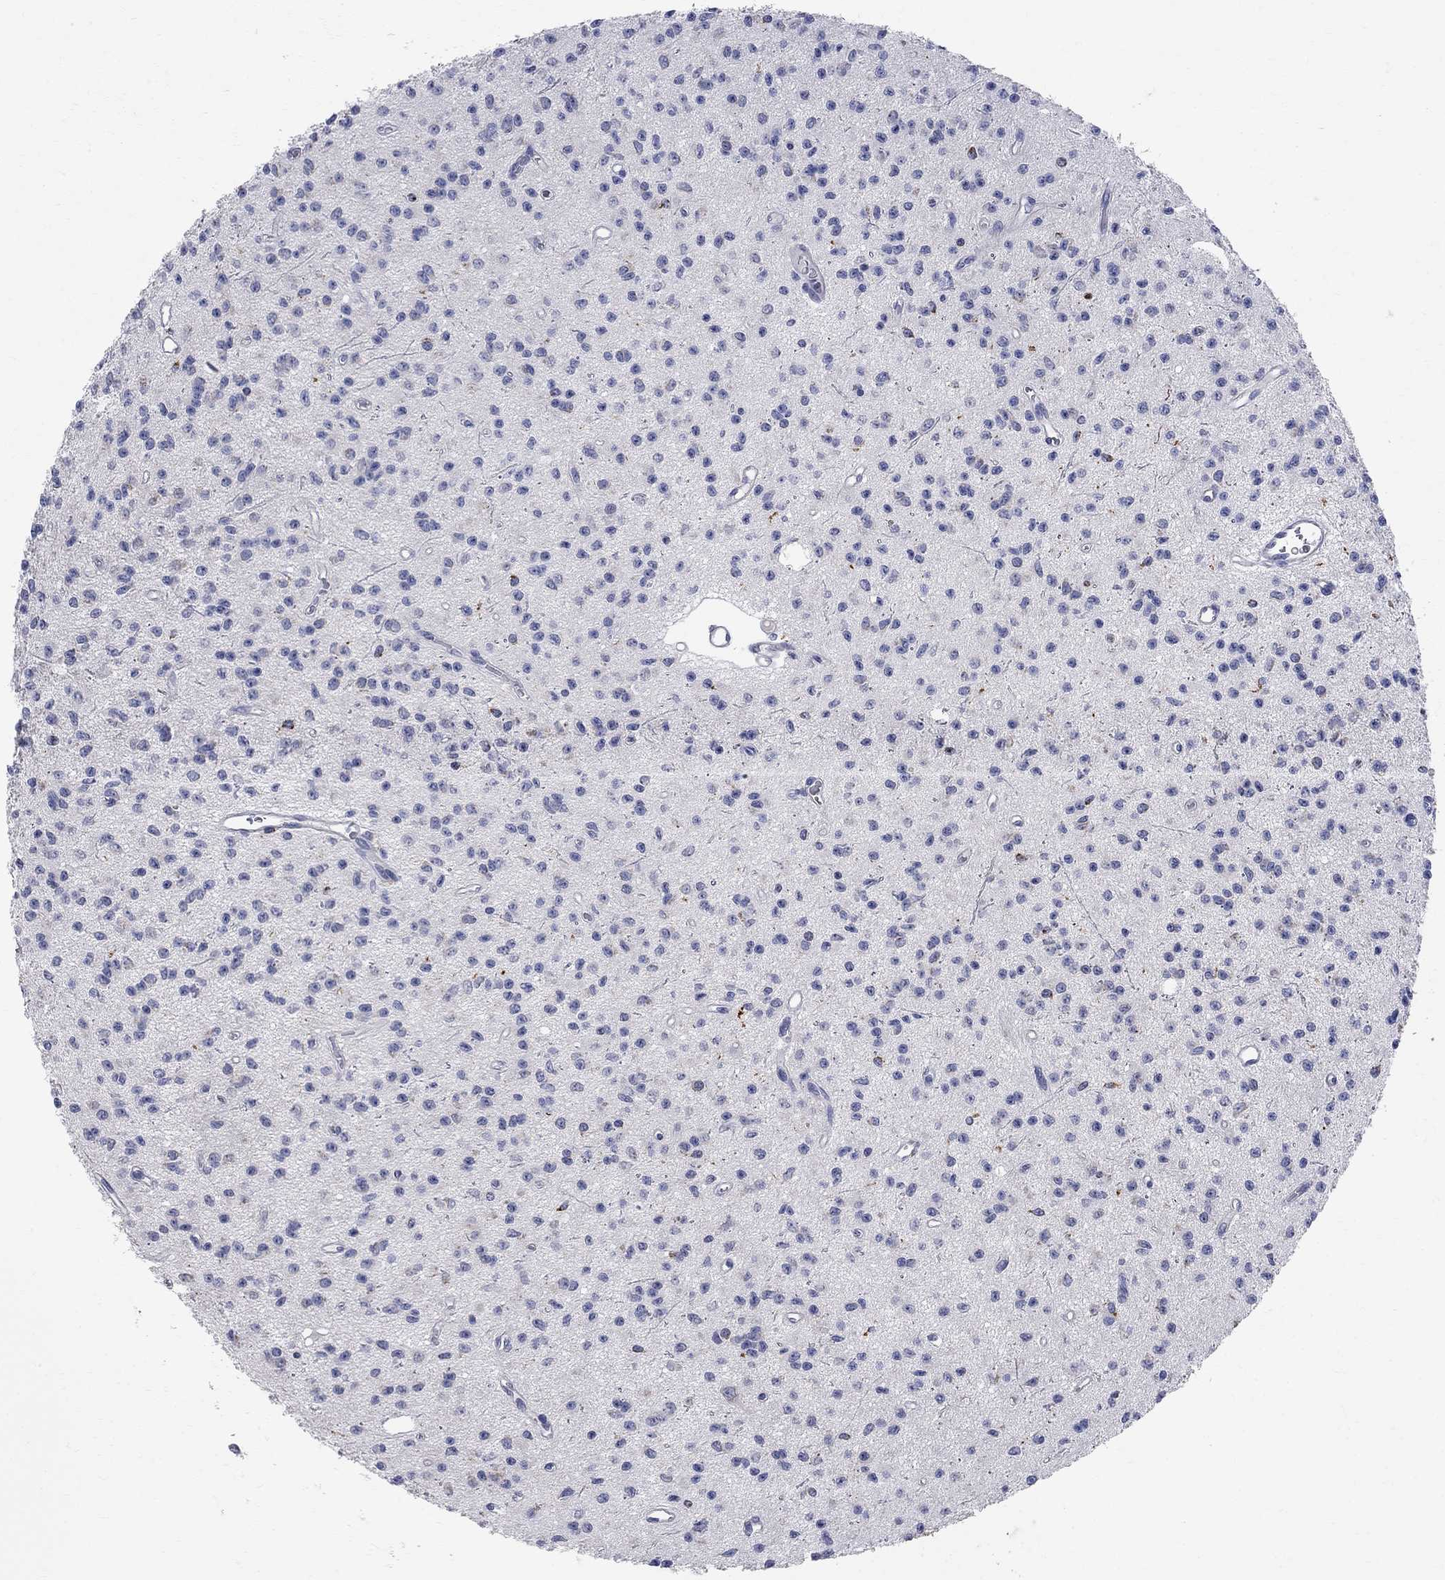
{"staining": {"intensity": "negative", "quantity": "none", "location": "none"}, "tissue": "glioma", "cell_type": "Tumor cells", "image_type": "cancer", "snomed": [{"axis": "morphology", "description": "Glioma, malignant, Low grade"}, {"axis": "topography", "description": "Brain"}], "caption": "Immunohistochemistry photomicrograph of neoplastic tissue: human low-grade glioma (malignant) stained with DAB (3,3'-diaminobenzidine) demonstrates no significant protein positivity in tumor cells.", "gene": "ACSL1", "patient": {"sex": "female", "age": 45}}